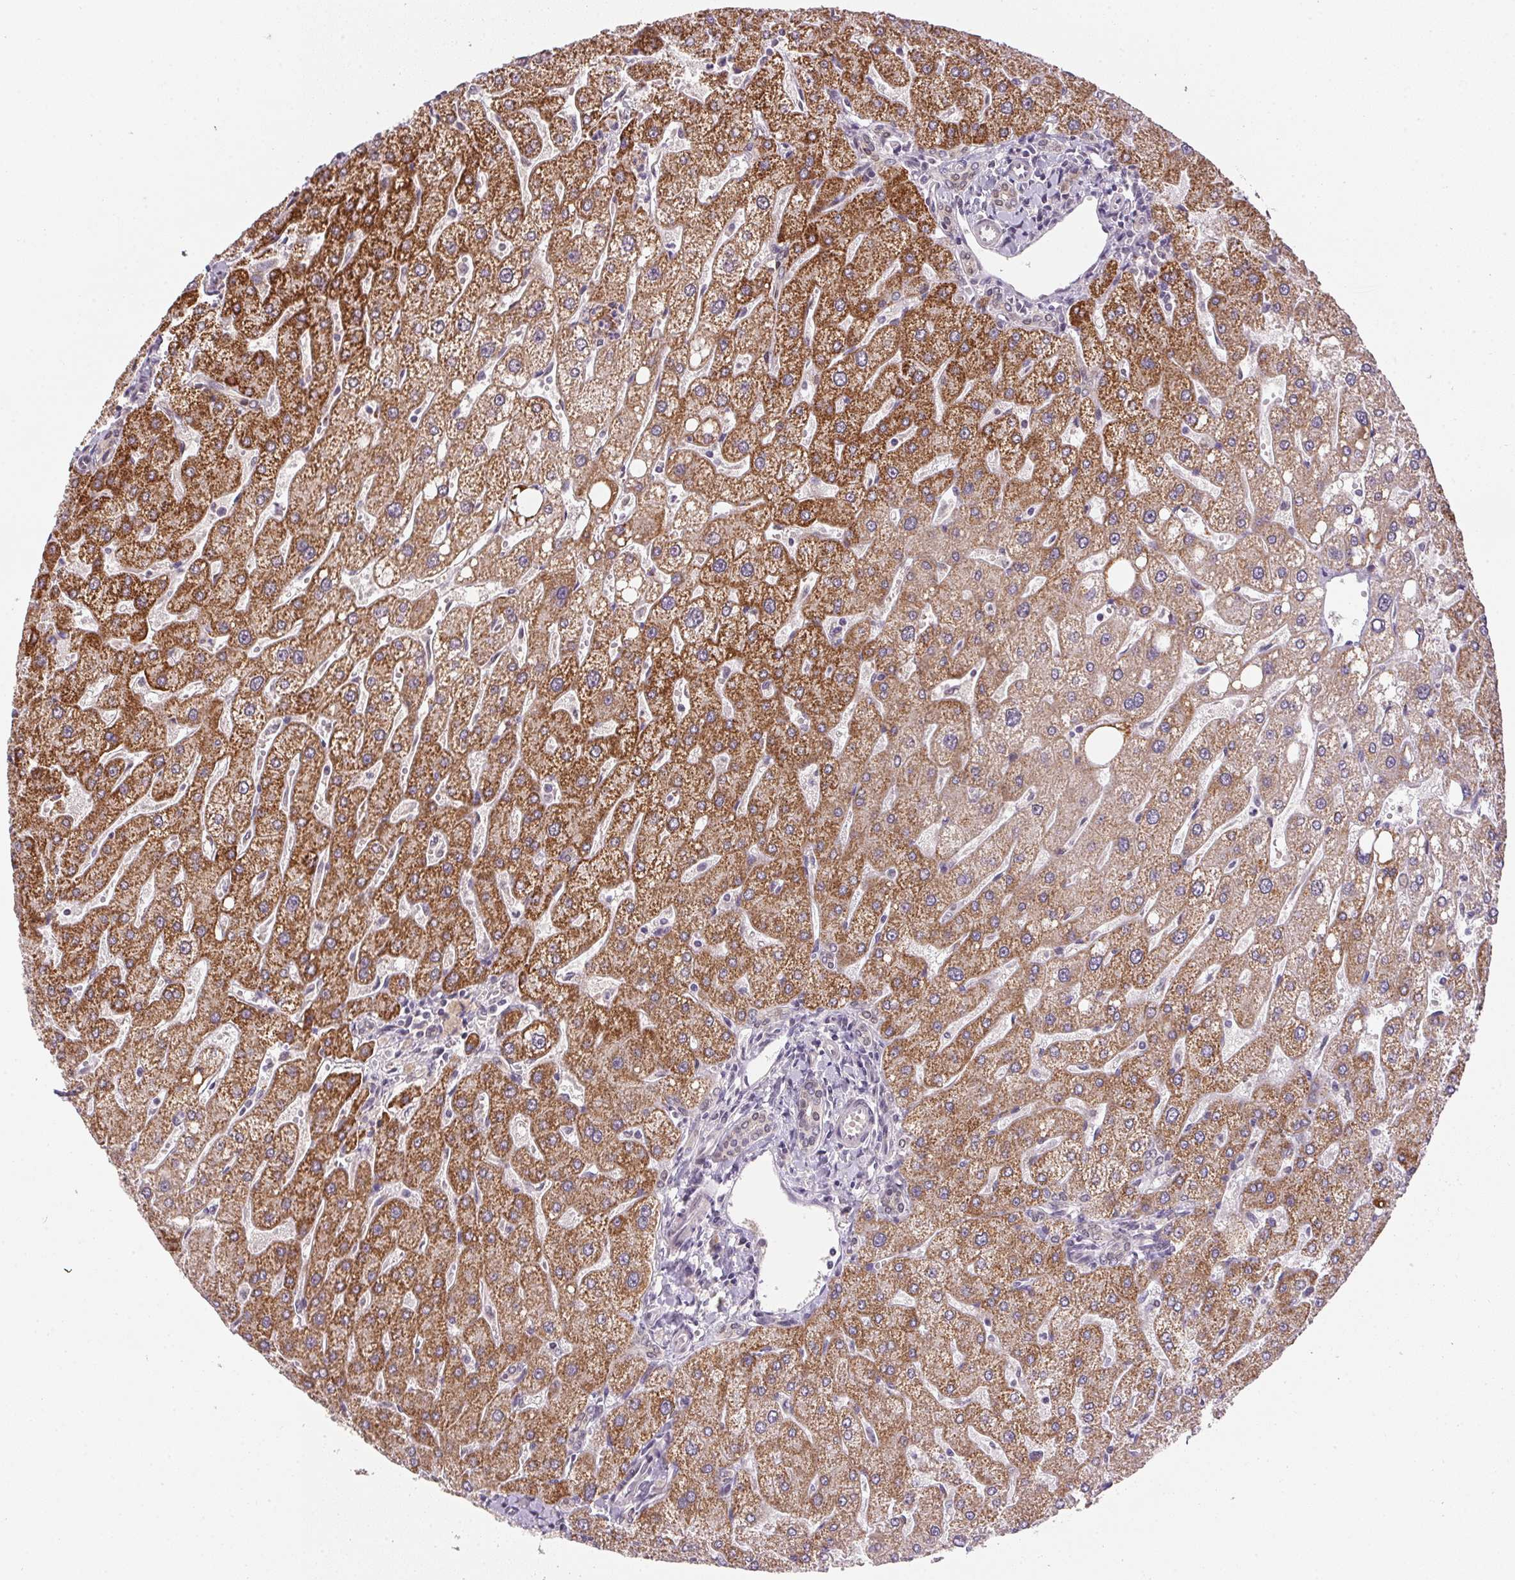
{"staining": {"intensity": "negative", "quantity": "none", "location": "none"}, "tissue": "liver", "cell_type": "Cholangiocytes", "image_type": "normal", "snomed": [{"axis": "morphology", "description": "Normal tissue, NOS"}, {"axis": "topography", "description": "Liver"}], "caption": "Immunohistochemistry (IHC) micrograph of benign liver: liver stained with DAB (3,3'-diaminobenzidine) reveals no significant protein staining in cholangiocytes.", "gene": "PPP4R4", "patient": {"sex": "male", "age": 67}}